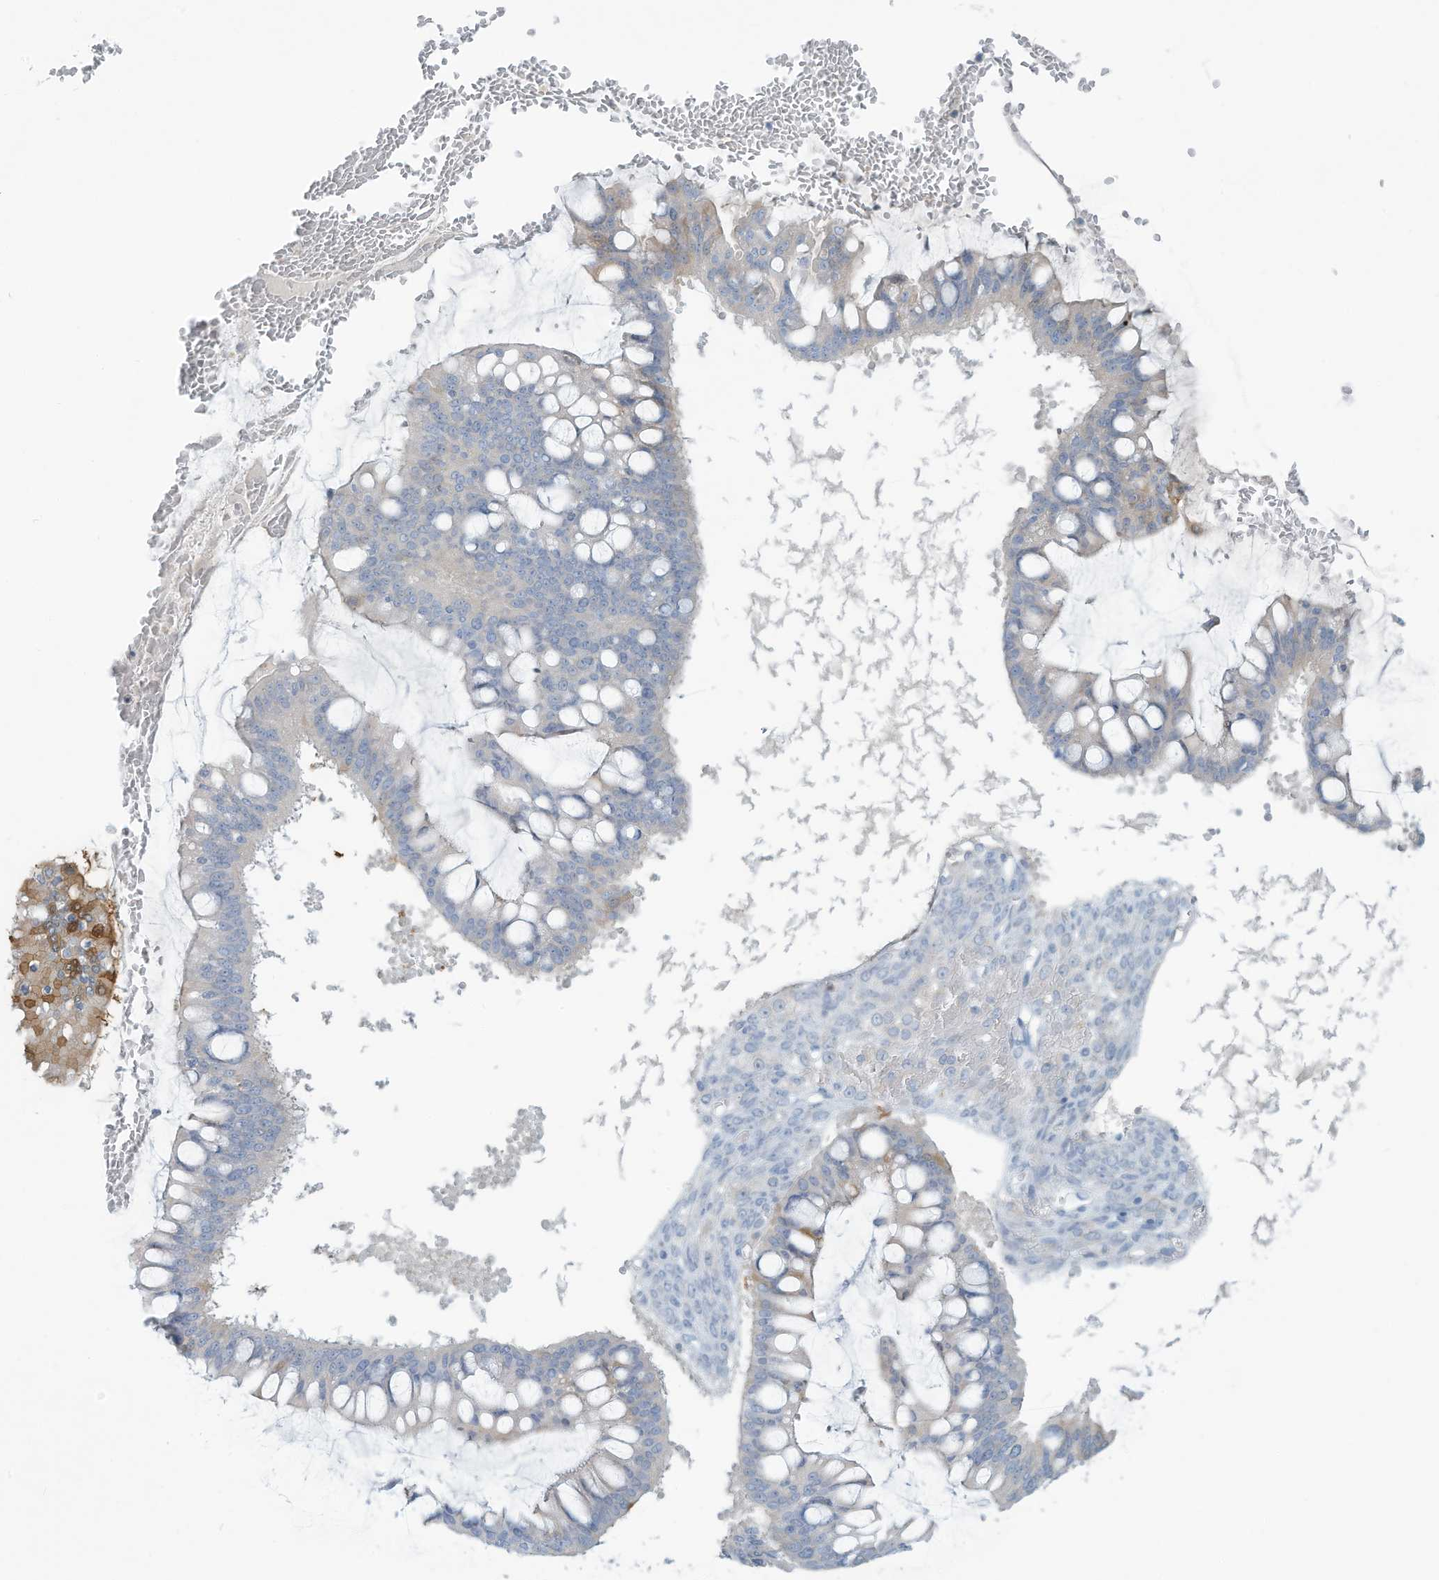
{"staining": {"intensity": "negative", "quantity": "none", "location": "none"}, "tissue": "ovarian cancer", "cell_type": "Tumor cells", "image_type": "cancer", "snomed": [{"axis": "morphology", "description": "Cystadenocarcinoma, mucinous, NOS"}, {"axis": "topography", "description": "Ovary"}], "caption": "Ovarian cancer was stained to show a protein in brown. There is no significant positivity in tumor cells.", "gene": "ERI2", "patient": {"sex": "female", "age": 73}}